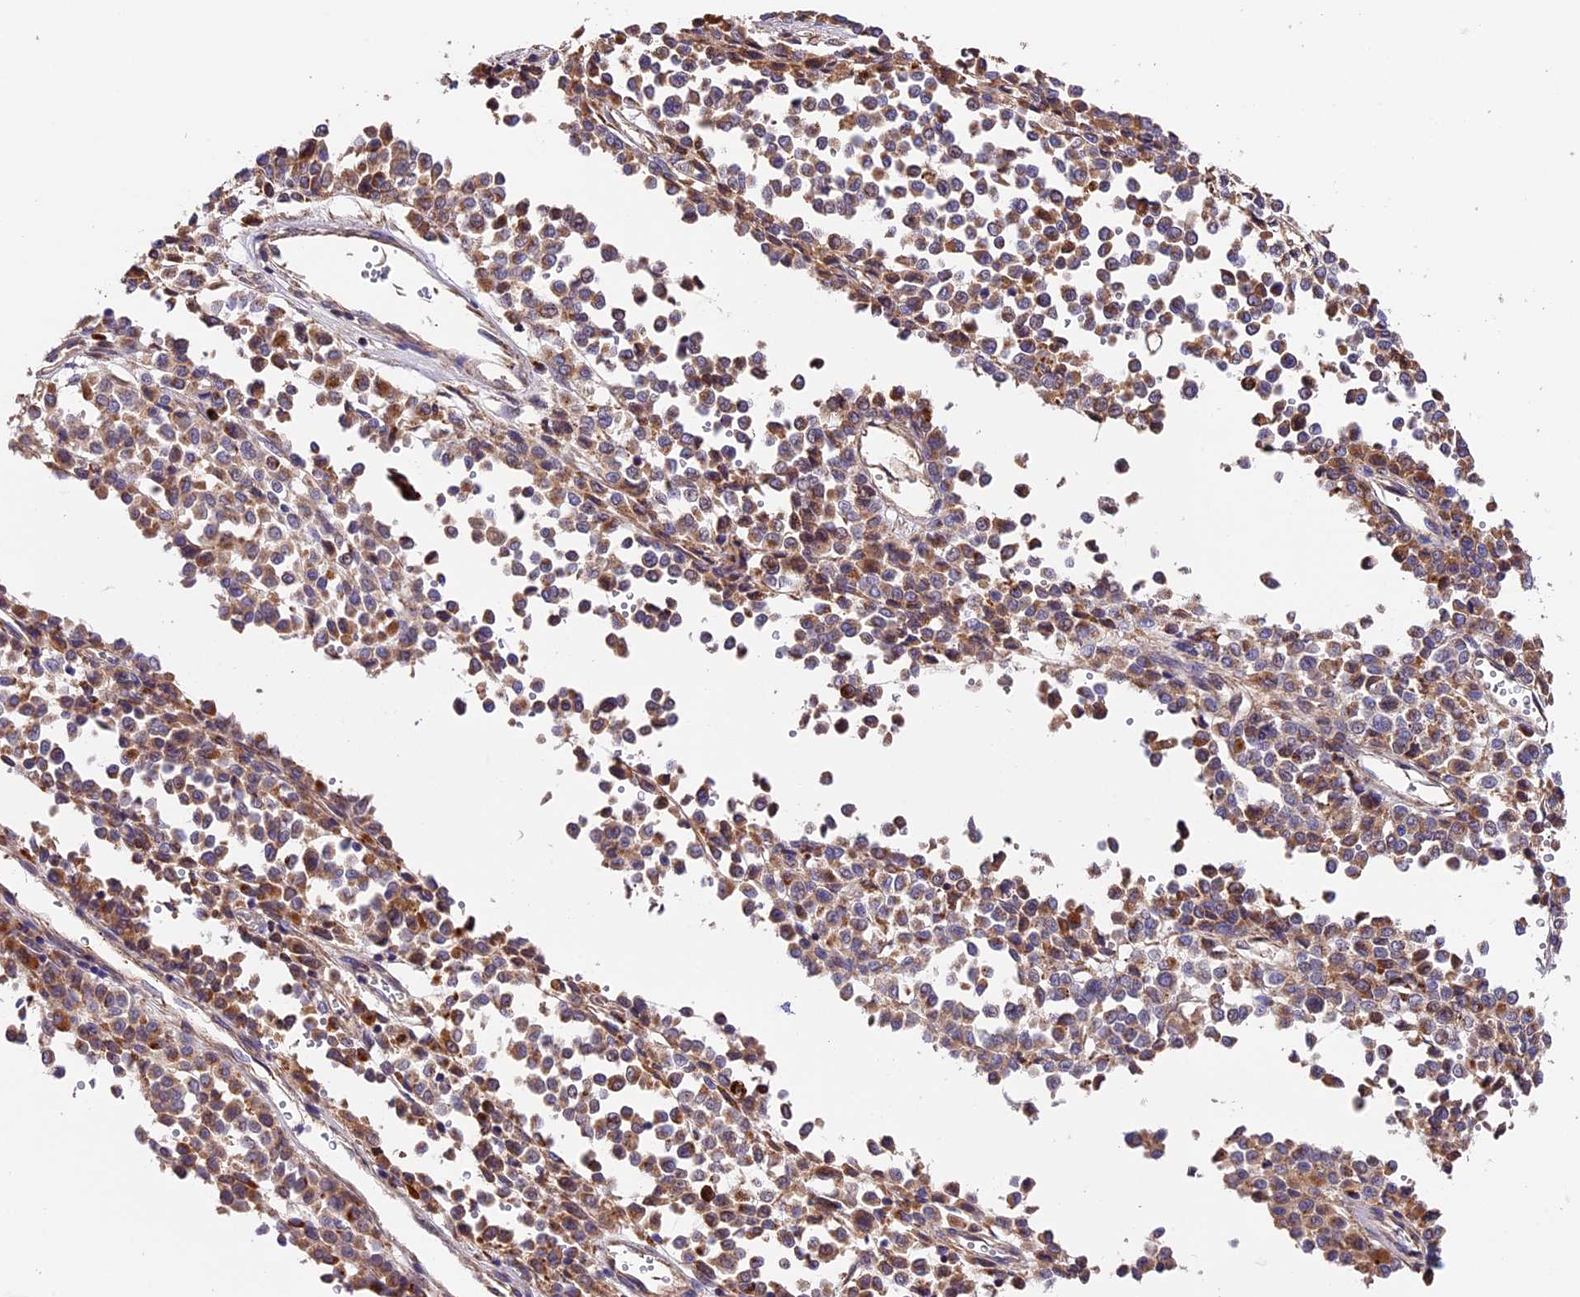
{"staining": {"intensity": "moderate", "quantity": ">75%", "location": "cytoplasmic/membranous"}, "tissue": "melanoma", "cell_type": "Tumor cells", "image_type": "cancer", "snomed": [{"axis": "morphology", "description": "Malignant melanoma, Metastatic site"}, {"axis": "topography", "description": "Pancreas"}], "caption": "Tumor cells display medium levels of moderate cytoplasmic/membranous positivity in approximately >75% of cells in human malignant melanoma (metastatic site).", "gene": "METTL22", "patient": {"sex": "female", "age": 30}}